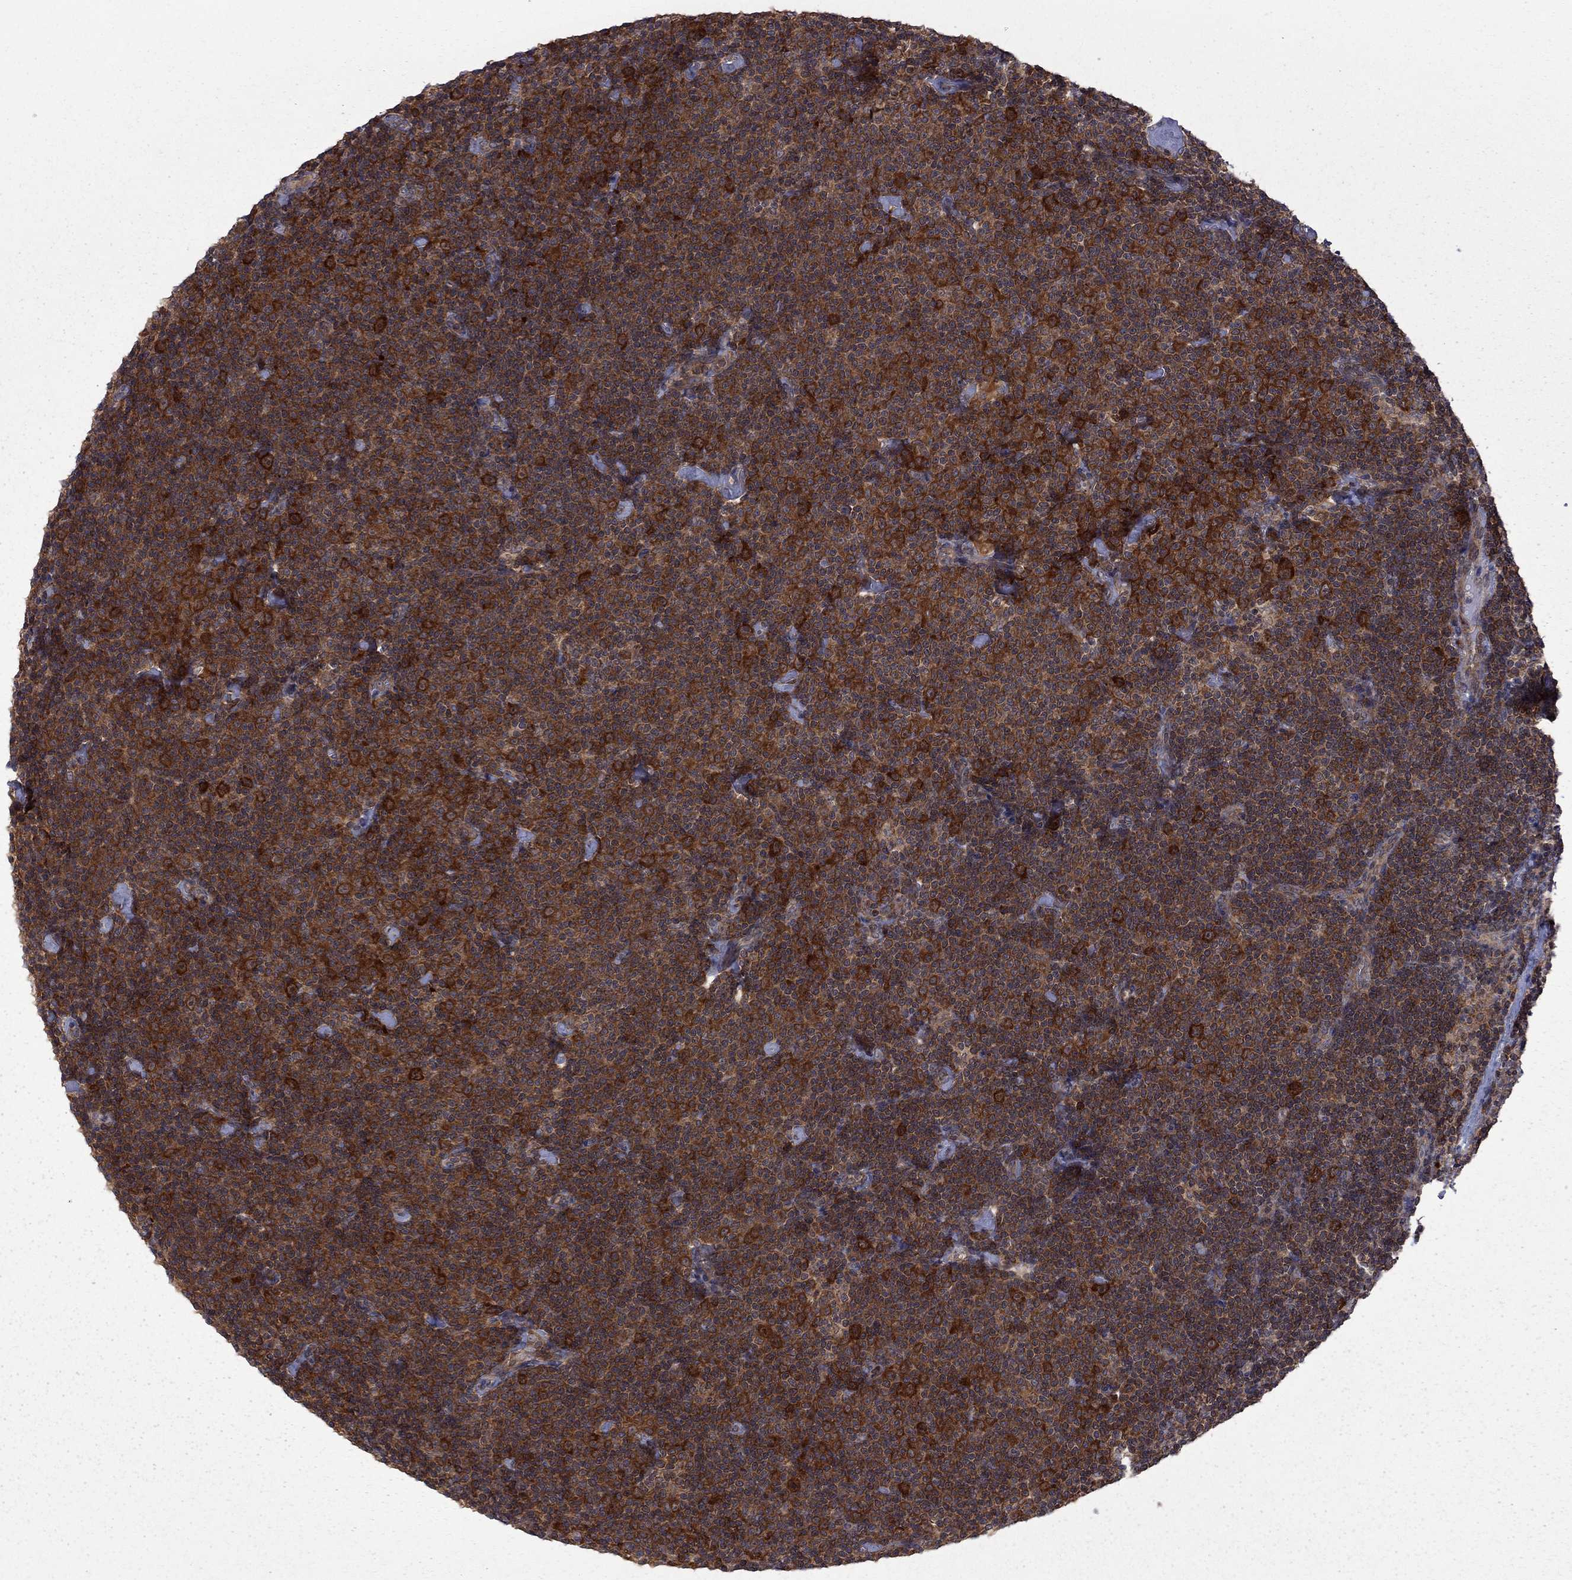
{"staining": {"intensity": "strong", "quantity": ">75%", "location": "cytoplasmic/membranous"}, "tissue": "lymphoma", "cell_type": "Tumor cells", "image_type": "cancer", "snomed": [{"axis": "morphology", "description": "Malignant lymphoma, non-Hodgkin's type, Low grade"}, {"axis": "topography", "description": "Lymph node"}], "caption": "Low-grade malignant lymphoma, non-Hodgkin's type was stained to show a protein in brown. There is high levels of strong cytoplasmic/membranous positivity in approximately >75% of tumor cells.", "gene": "NAA50", "patient": {"sex": "male", "age": 81}}